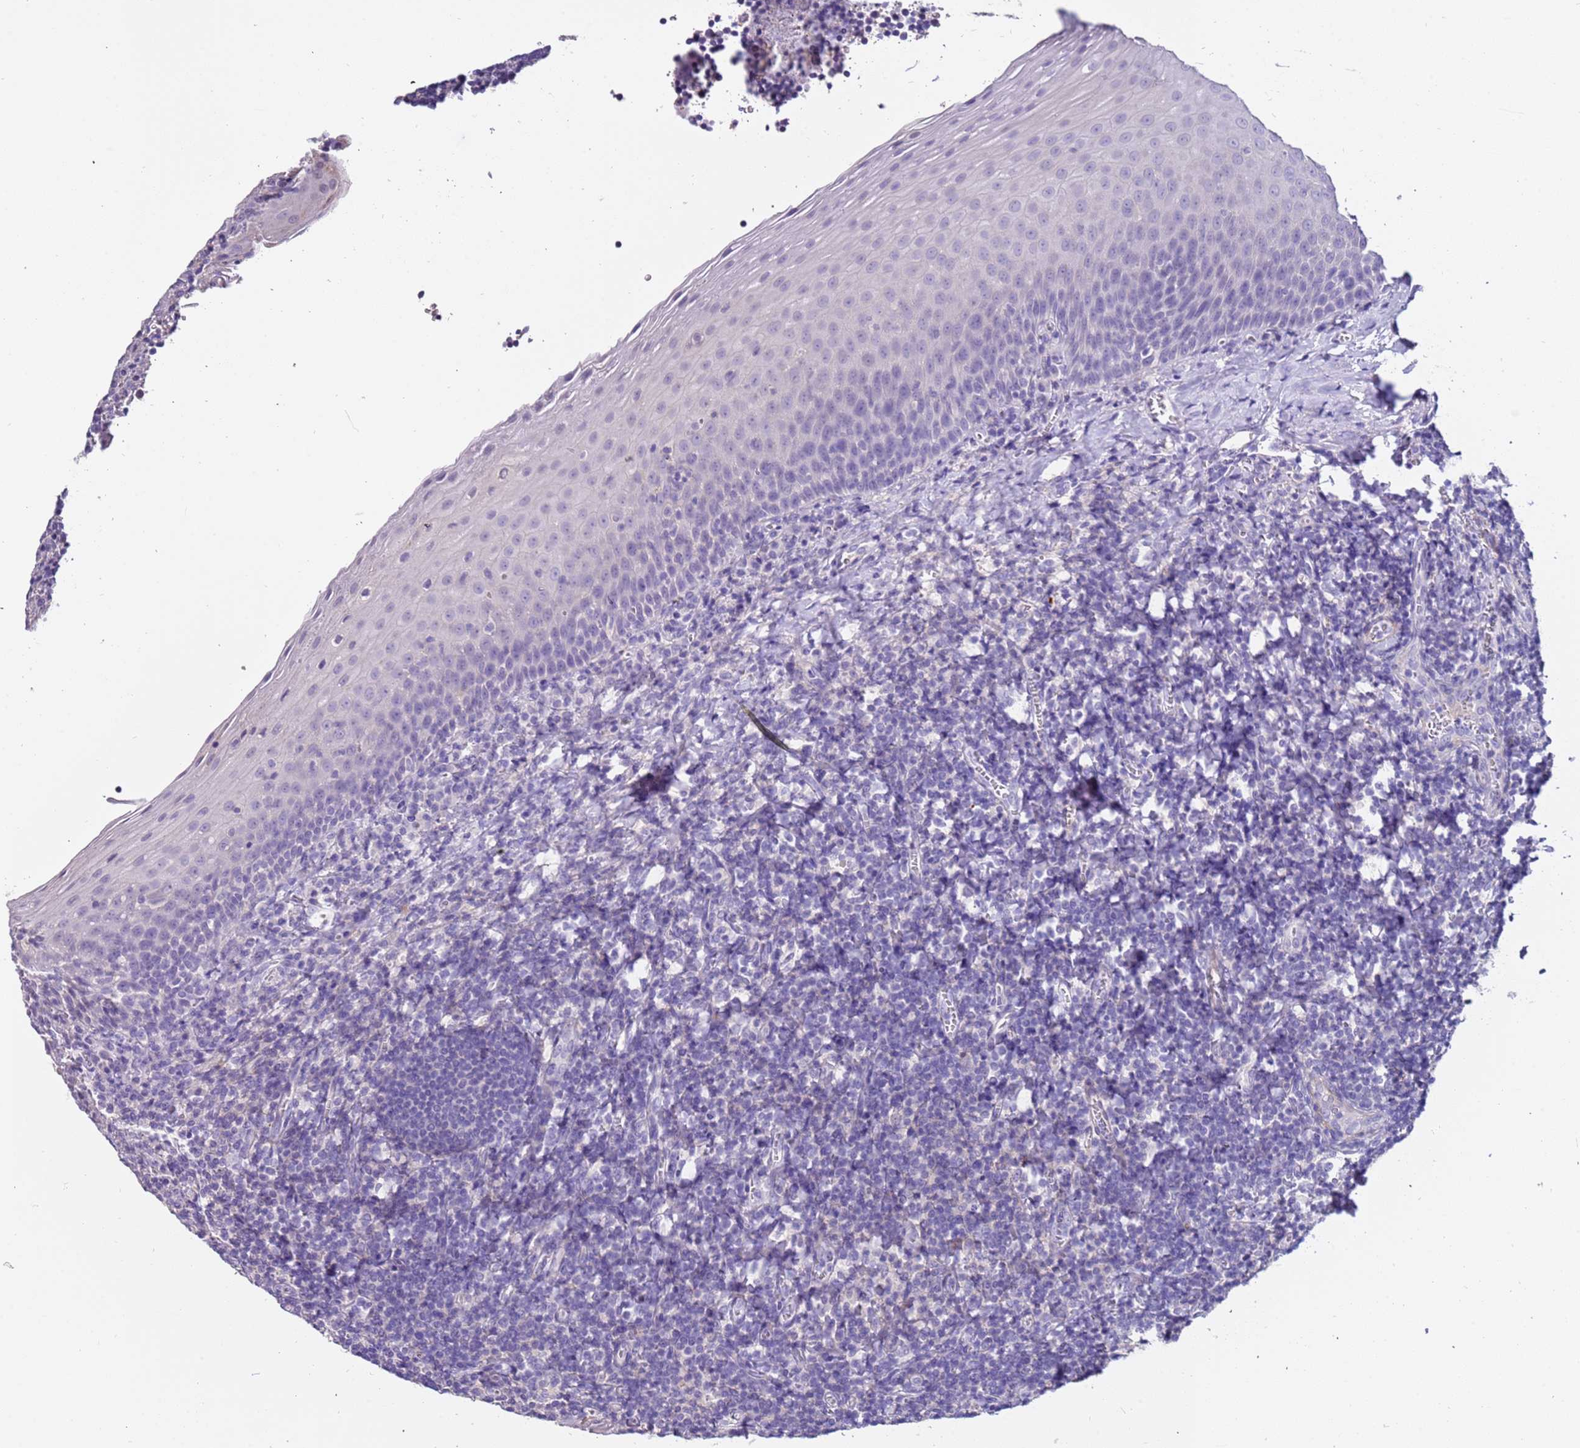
{"staining": {"intensity": "negative", "quantity": "none", "location": "none"}, "tissue": "tonsil", "cell_type": "Germinal center cells", "image_type": "normal", "snomed": [{"axis": "morphology", "description": "Normal tissue, NOS"}, {"axis": "topography", "description": "Tonsil"}], "caption": "DAB immunohistochemical staining of normal human tonsil displays no significant staining in germinal center cells. Brightfield microscopy of immunohistochemistry stained with DAB (brown) and hematoxylin (blue), captured at high magnification.", "gene": "PCGF2", "patient": {"sex": "male", "age": 27}}